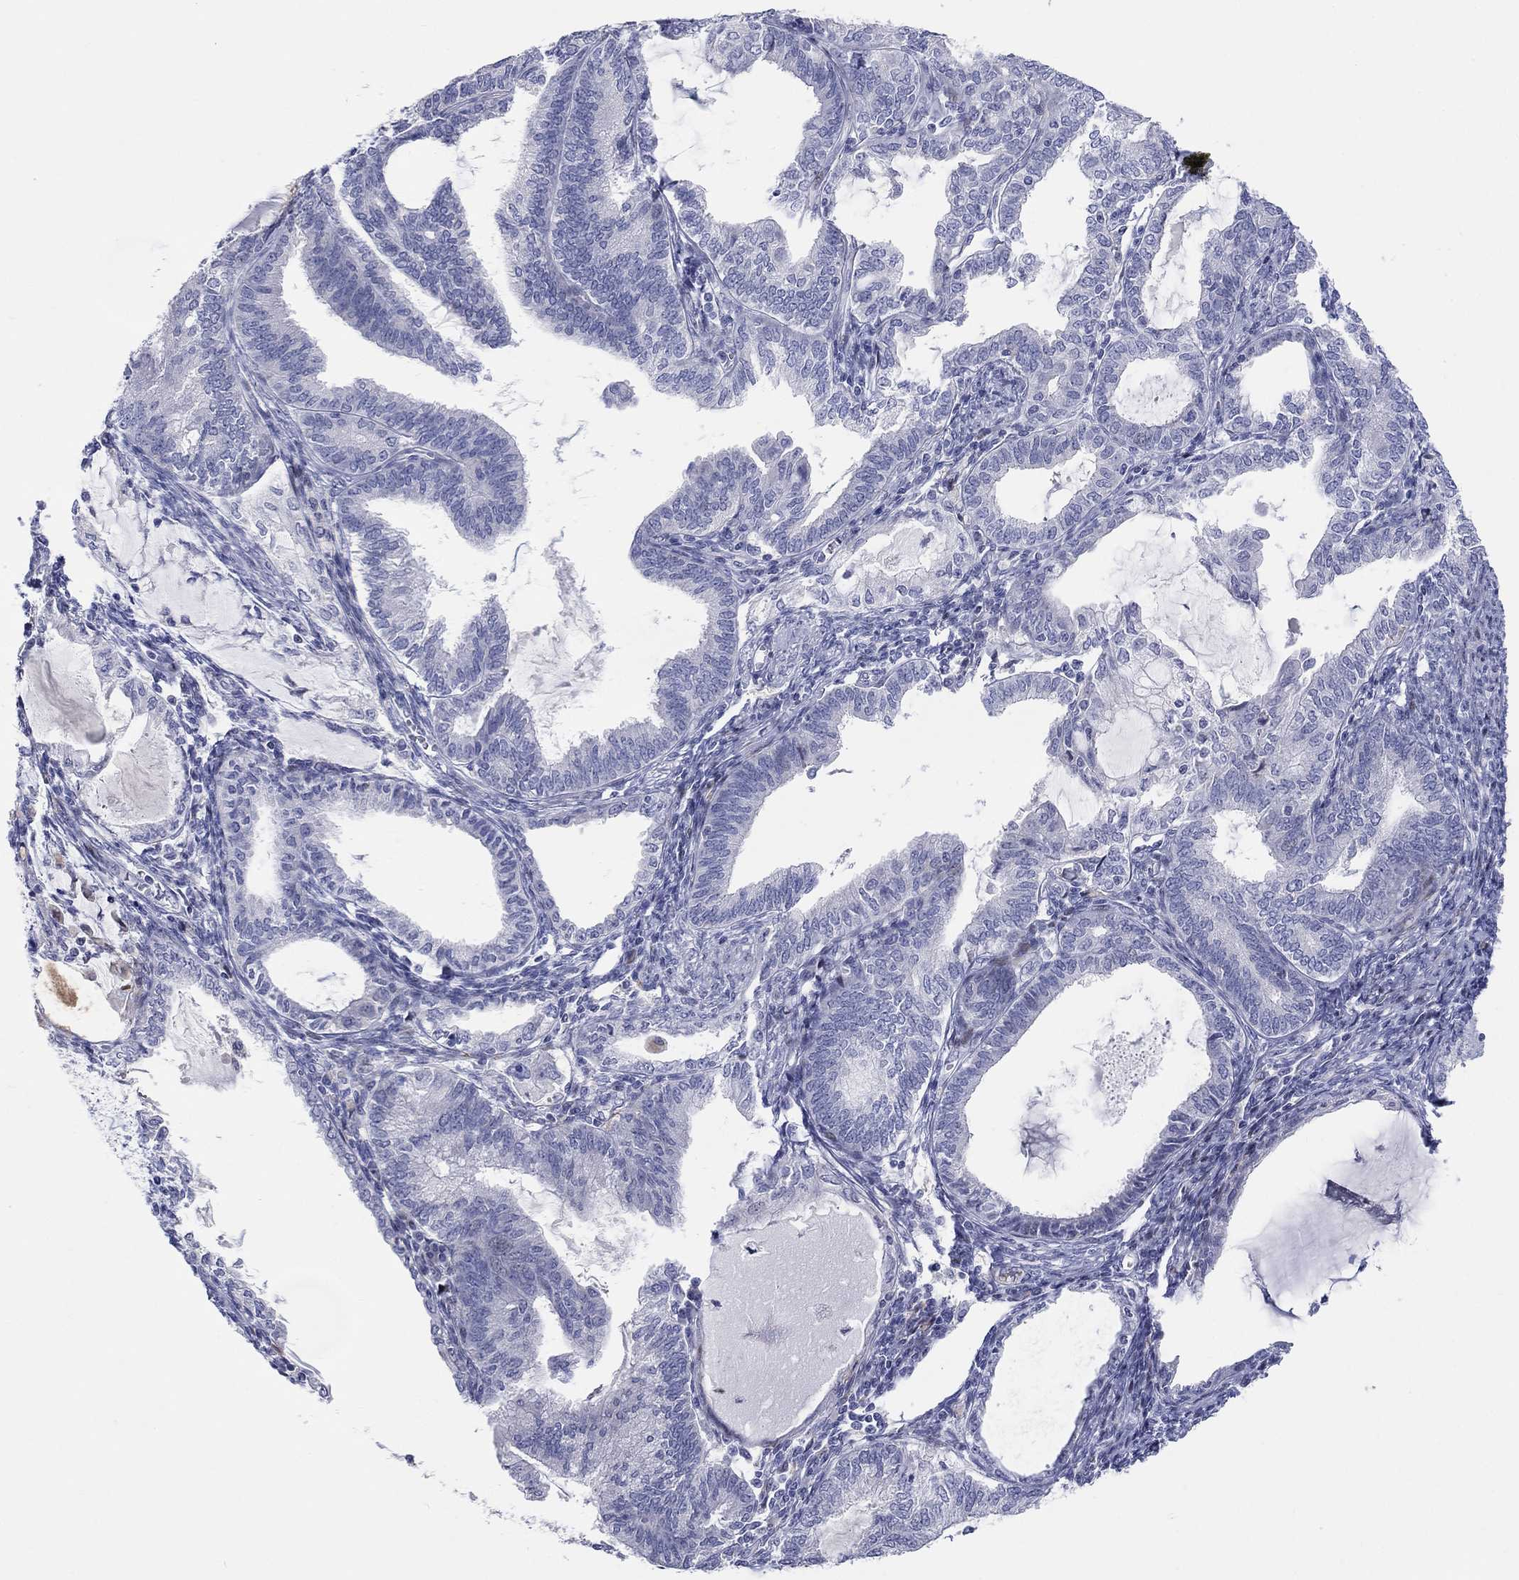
{"staining": {"intensity": "negative", "quantity": "none", "location": "none"}, "tissue": "endometrial cancer", "cell_type": "Tumor cells", "image_type": "cancer", "snomed": [{"axis": "morphology", "description": "Adenocarcinoma, NOS"}, {"axis": "topography", "description": "Endometrium"}], "caption": "Immunohistochemical staining of human adenocarcinoma (endometrial) exhibits no significant expression in tumor cells. (Stains: DAB IHC with hematoxylin counter stain, Microscopy: brightfield microscopy at high magnification).", "gene": "ARHGAP36", "patient": {"sex": "female", "age": 86}}